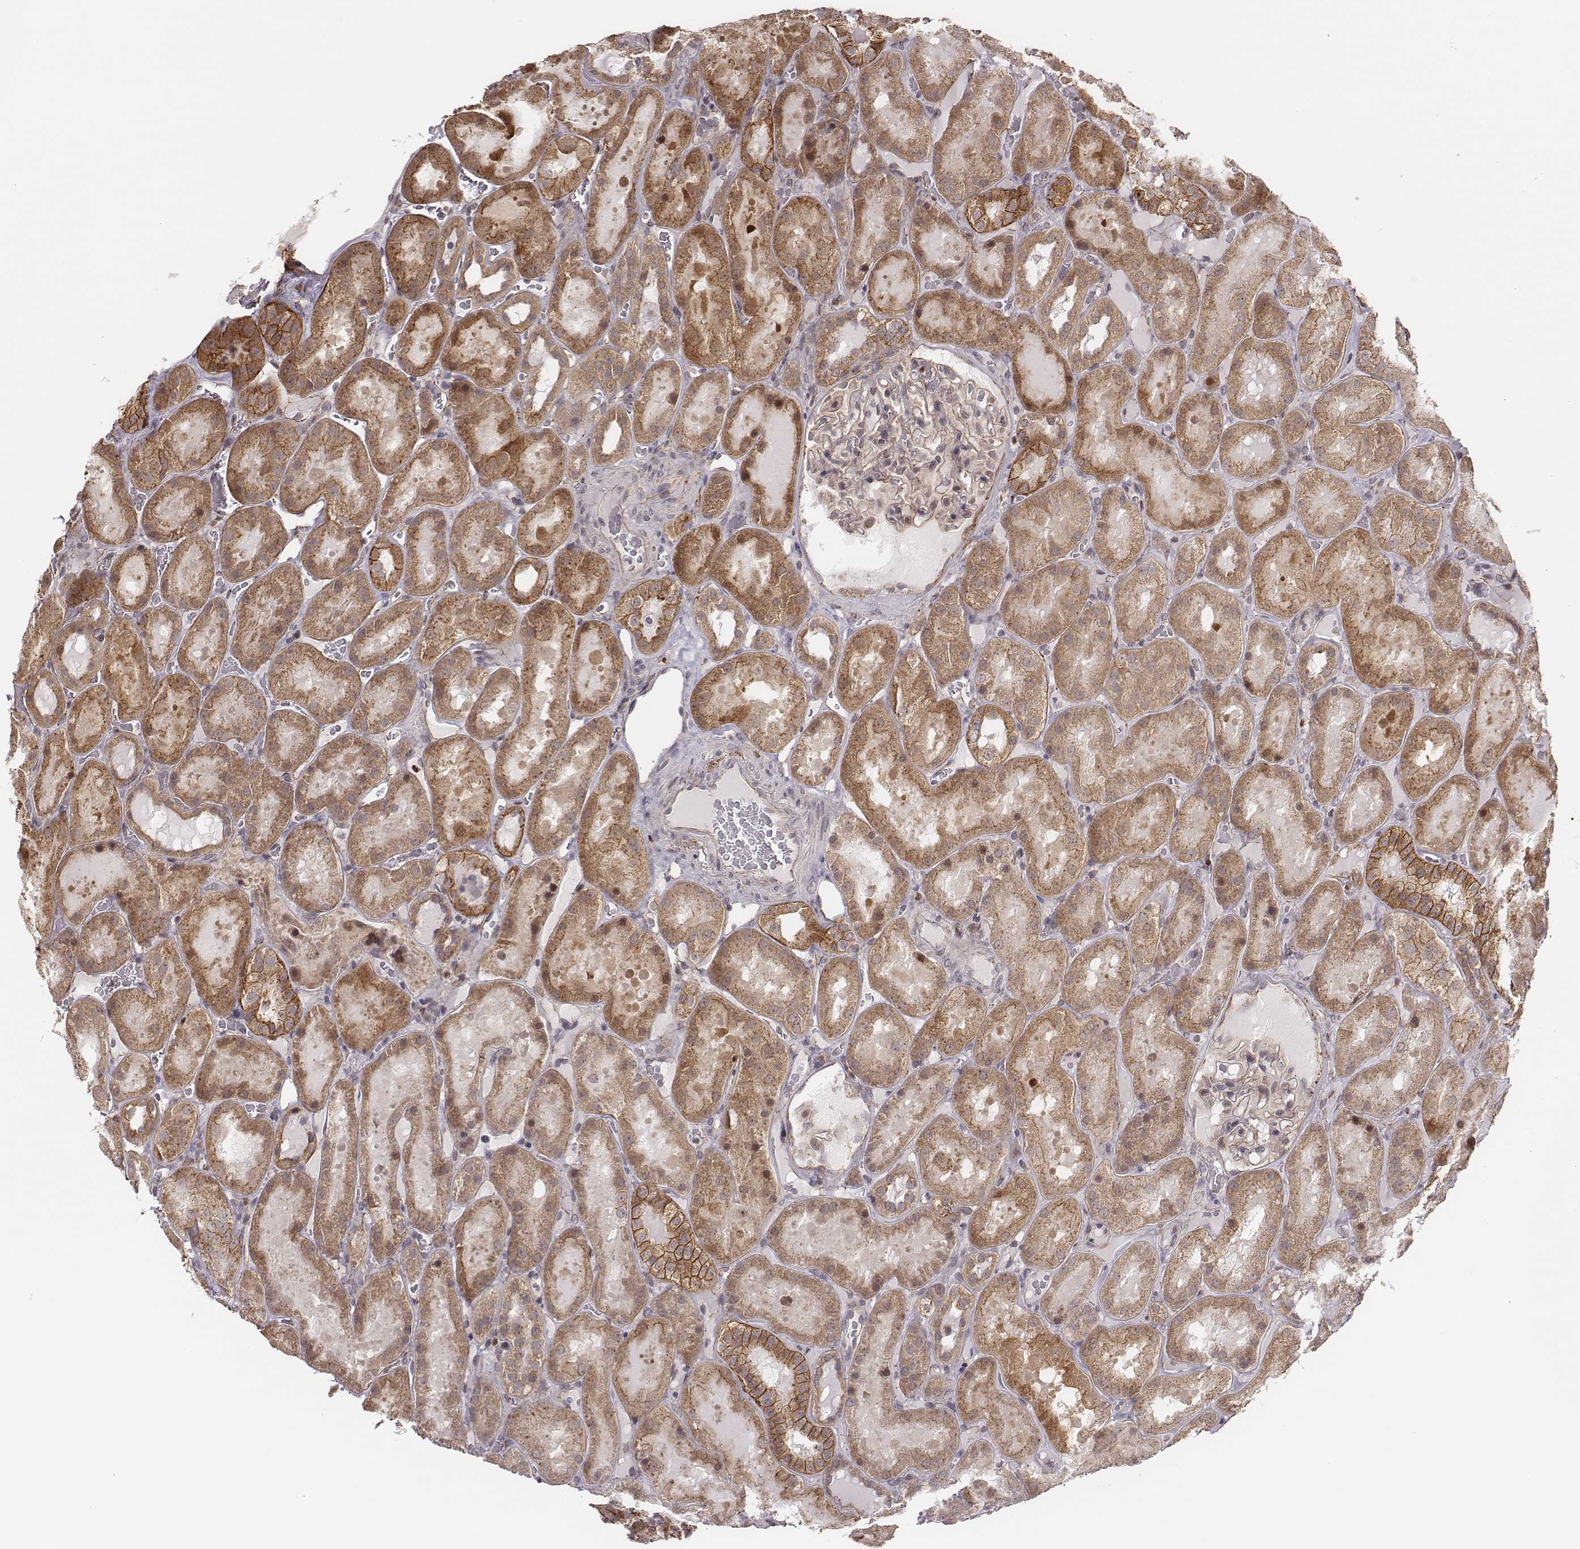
{"staining": {"intensity": "negative", "quantity": "none", "location": "none"}, "tissue": "kidney", "cell_type": "Cells in glomeruli", "image_type": "normal", "snomed": [{"axis": "morphology", "description": "Normal tissue, NOS"}, {"axis": "topography", "description": "Kidney"}], "caption": "Immunohistochemistry photomicrograph of normal kidney: human kidney stained with DAB (3,3'-diaminobenzidine) reveals no significant protein positivity in cells in glomeruli.", "gene": "WDR59", "patient": {"sex": "male", "age": 73}}